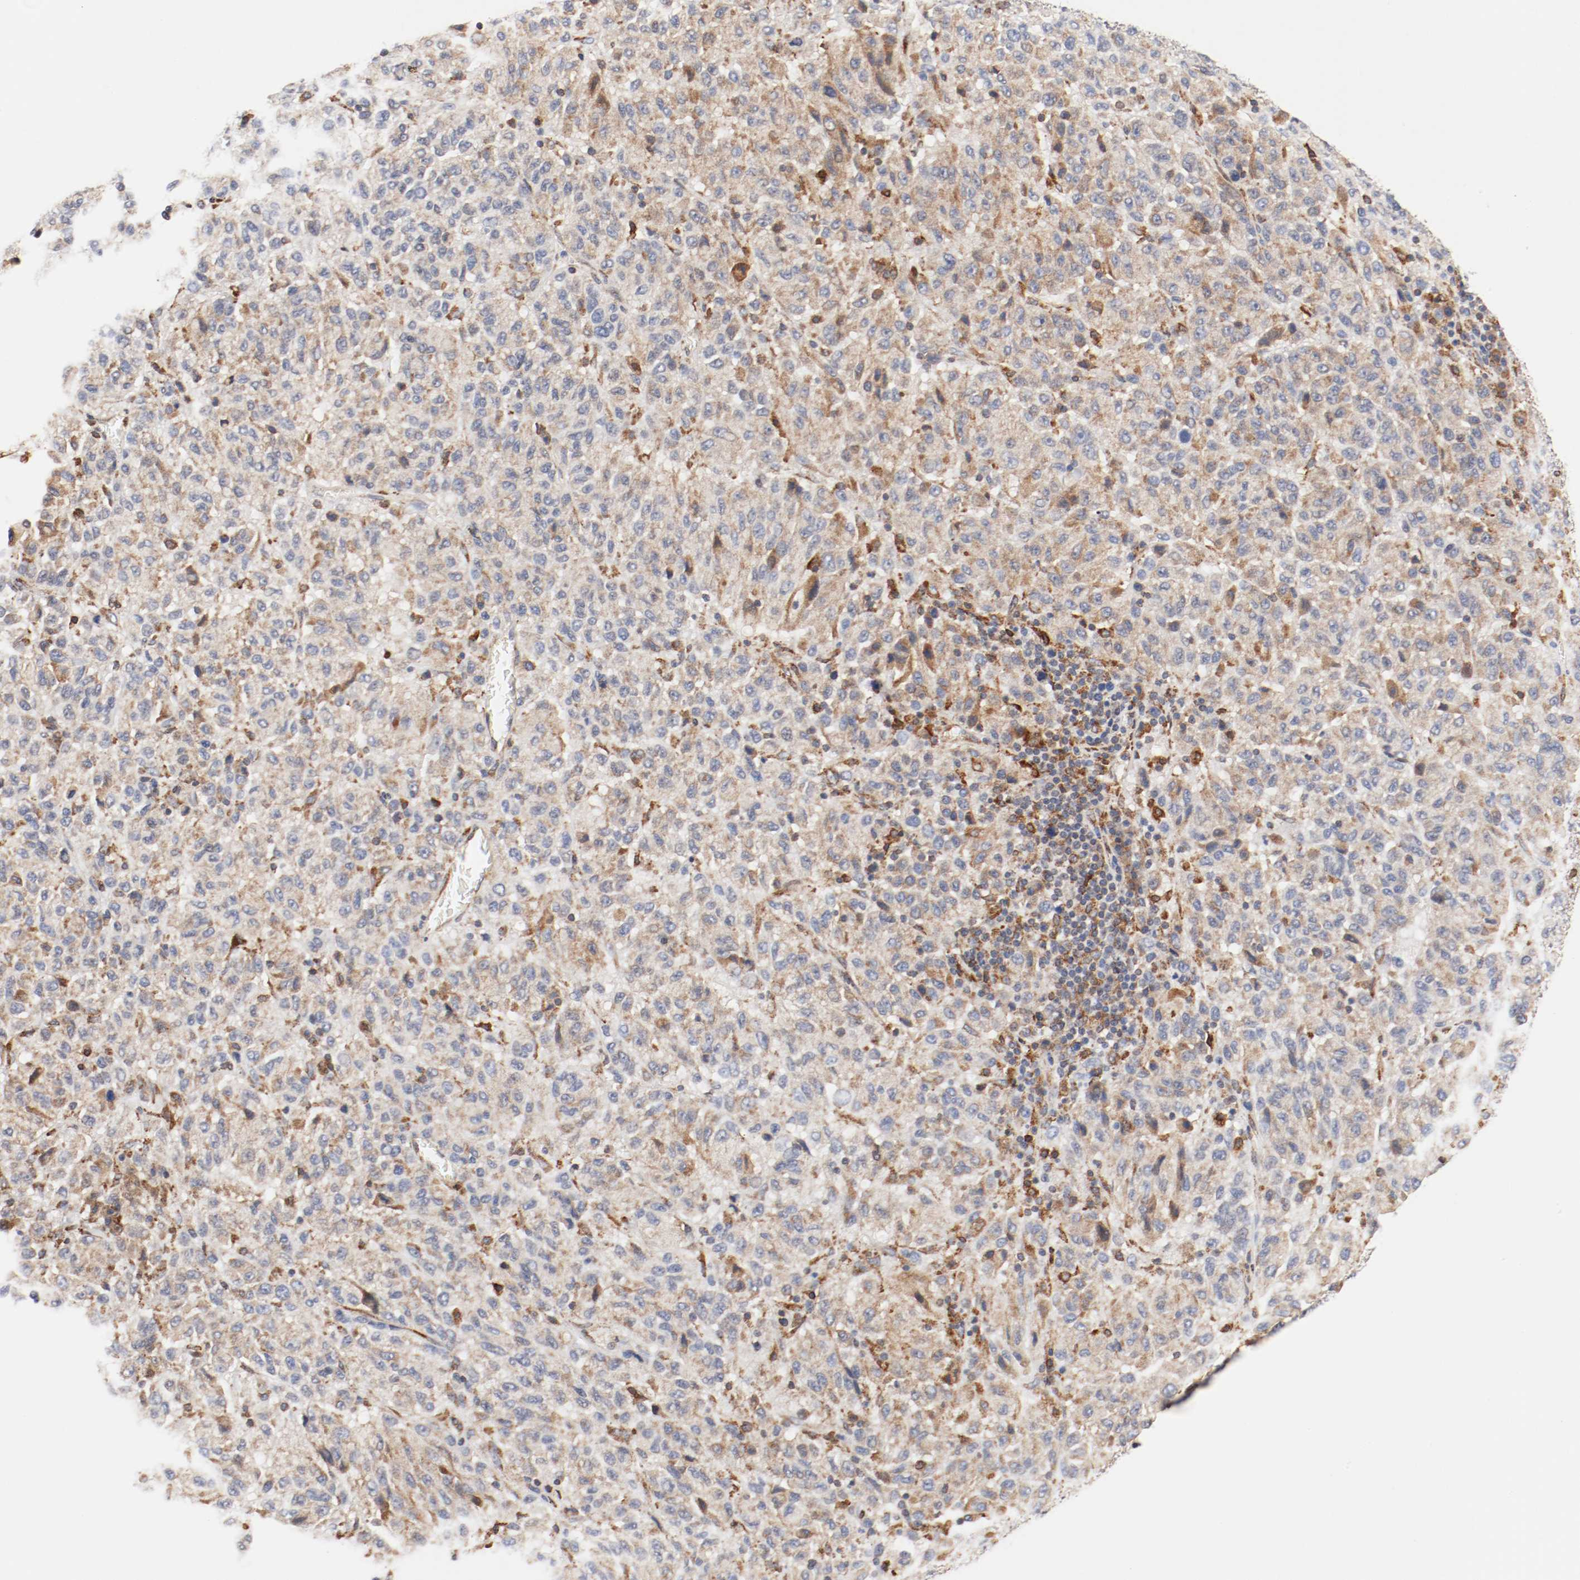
{"staining": {"intensity": "moderate", "quantity": ">75%", "location": "cytoplasmic/membranous"}, "tissue": "melanoma", "cell_type": "Tumor cells", "image_type": "cancer", "snomed": [{"axis": "morphology", "description": "Malignant melanoma, Metastatic site"}, {"axis": "topography", "description": "Lung"}], "caption": "Moderate cytoplasmic/membranous expression is seen in approximately >75% of tumor cells in malignant melanoma (metastatic site). The staining is performed using DAB (3,3'-diaminobenzidine) brown chromogen to label protein expression. The nuclei are counter-stained blue using hematoxylin.", "gene": "PDPK1", "patient": {"sex": "male", "age": 64}}